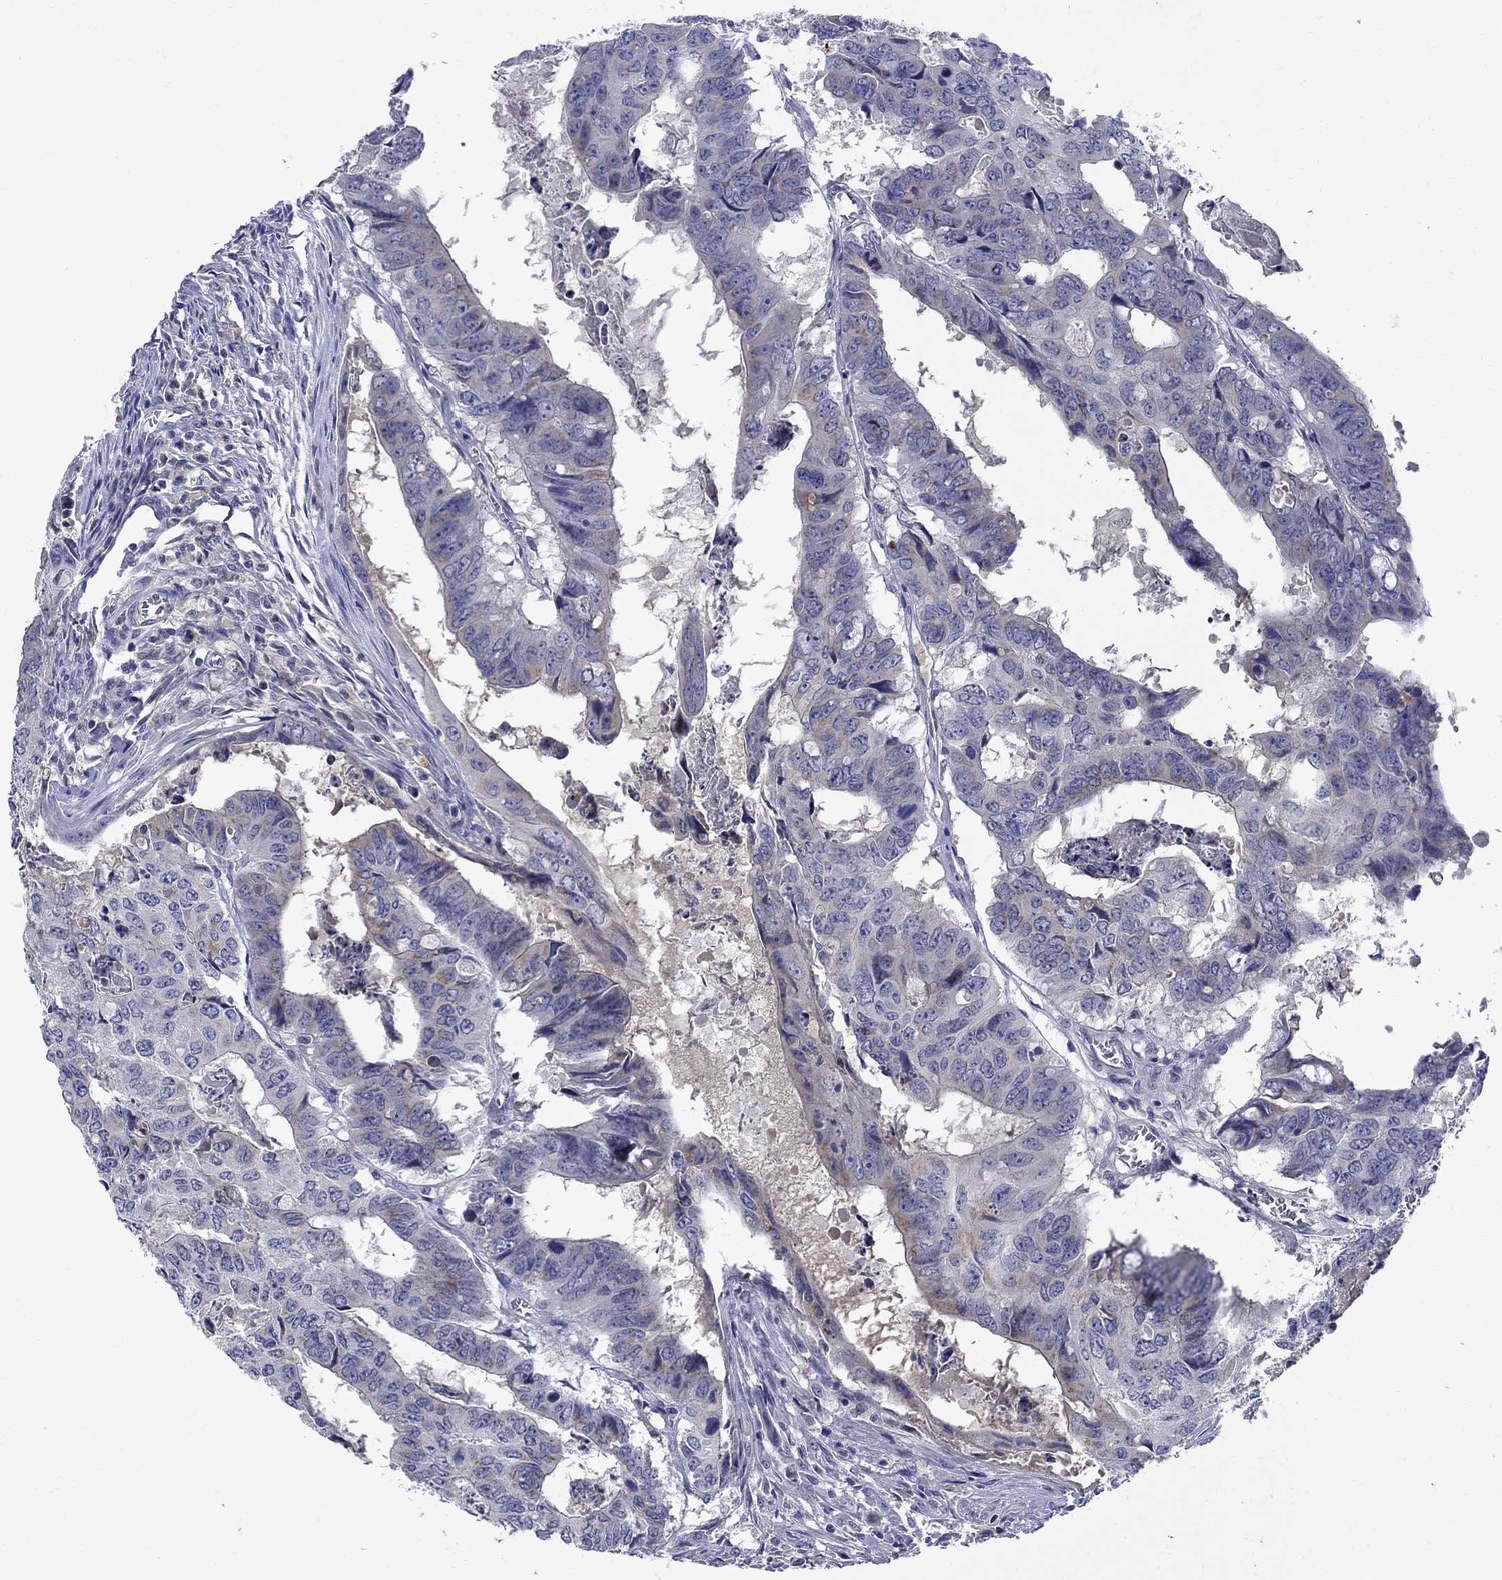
{"staining": {"intensity": "negative", "quantity": "none", "location": "none"}, "tissue": "colorectal cancer", "cell_type": "Tumor cells", "image_type": "cancer", "snomed": [{"axis": "morphology", "description": "Adenocarcinoma, NOS"}, {"axis": "topography", "description": "Colon"}], "caption": "Tumor cells show no significant protein staining in colorectal cancer (adenocarcinoma).", "gene": "STAB2", "patient": {"sex": "male", "age": 79}}